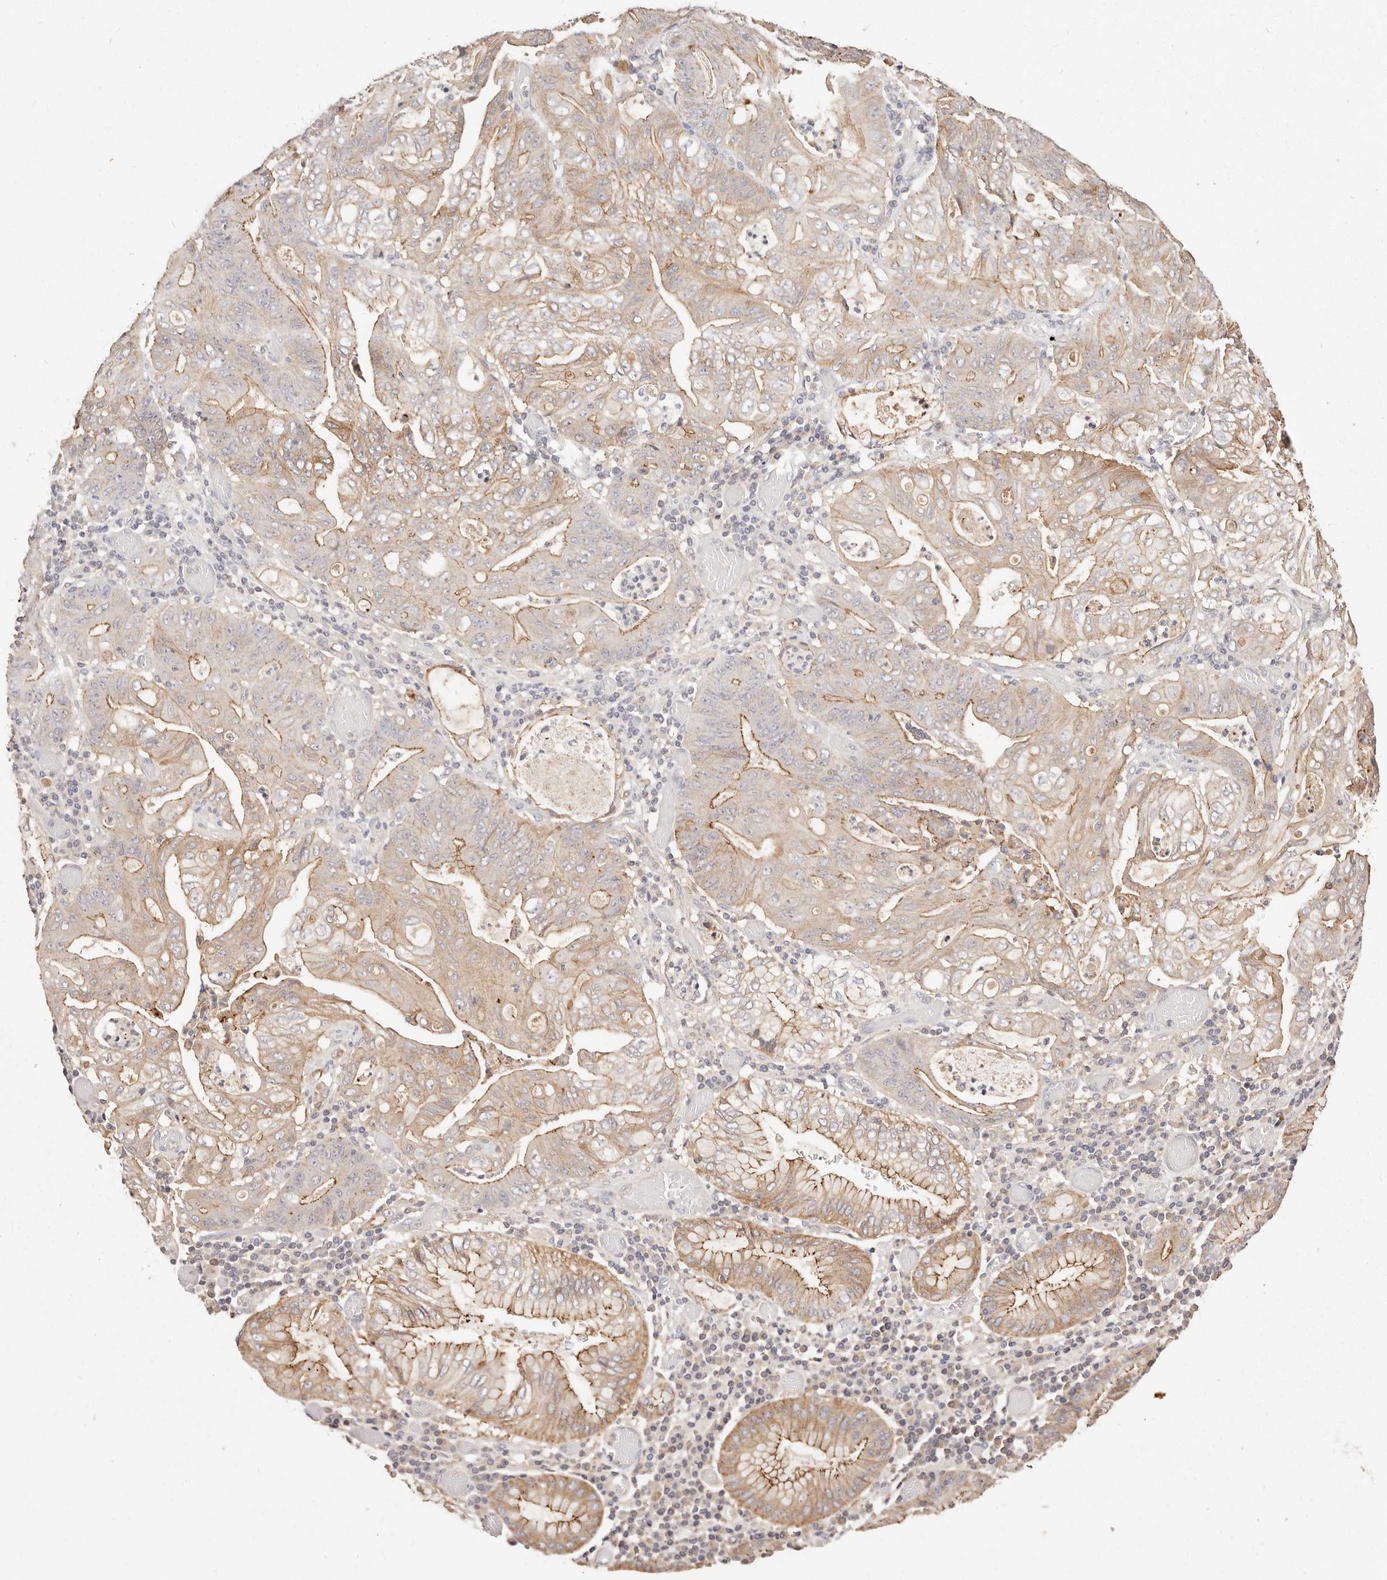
{"staining": {"intensity": "moderate", "quantity": "<25%", "location": "cytoplasmic/membranous"}, "tissue": "stomach cancer", "cell_type": "Tumor cells", "image_type": "cancer", "snomed": [{"axis": "morphology", "description": "Adenocarcinoma, NOS"}, {"axis": "topography", "description": "Stomach"}], "caption": "This micrograph exhibits stomach cancer stained with immunohistochemistry (IHC) to label a protein in brown. The cytoplasmic/membranous of tumor cells show moderate positivity for the protein. Nuclei are counter-stained blue.", "gene": "CXADR", "patient": {"sex": "female", "age": 73}}